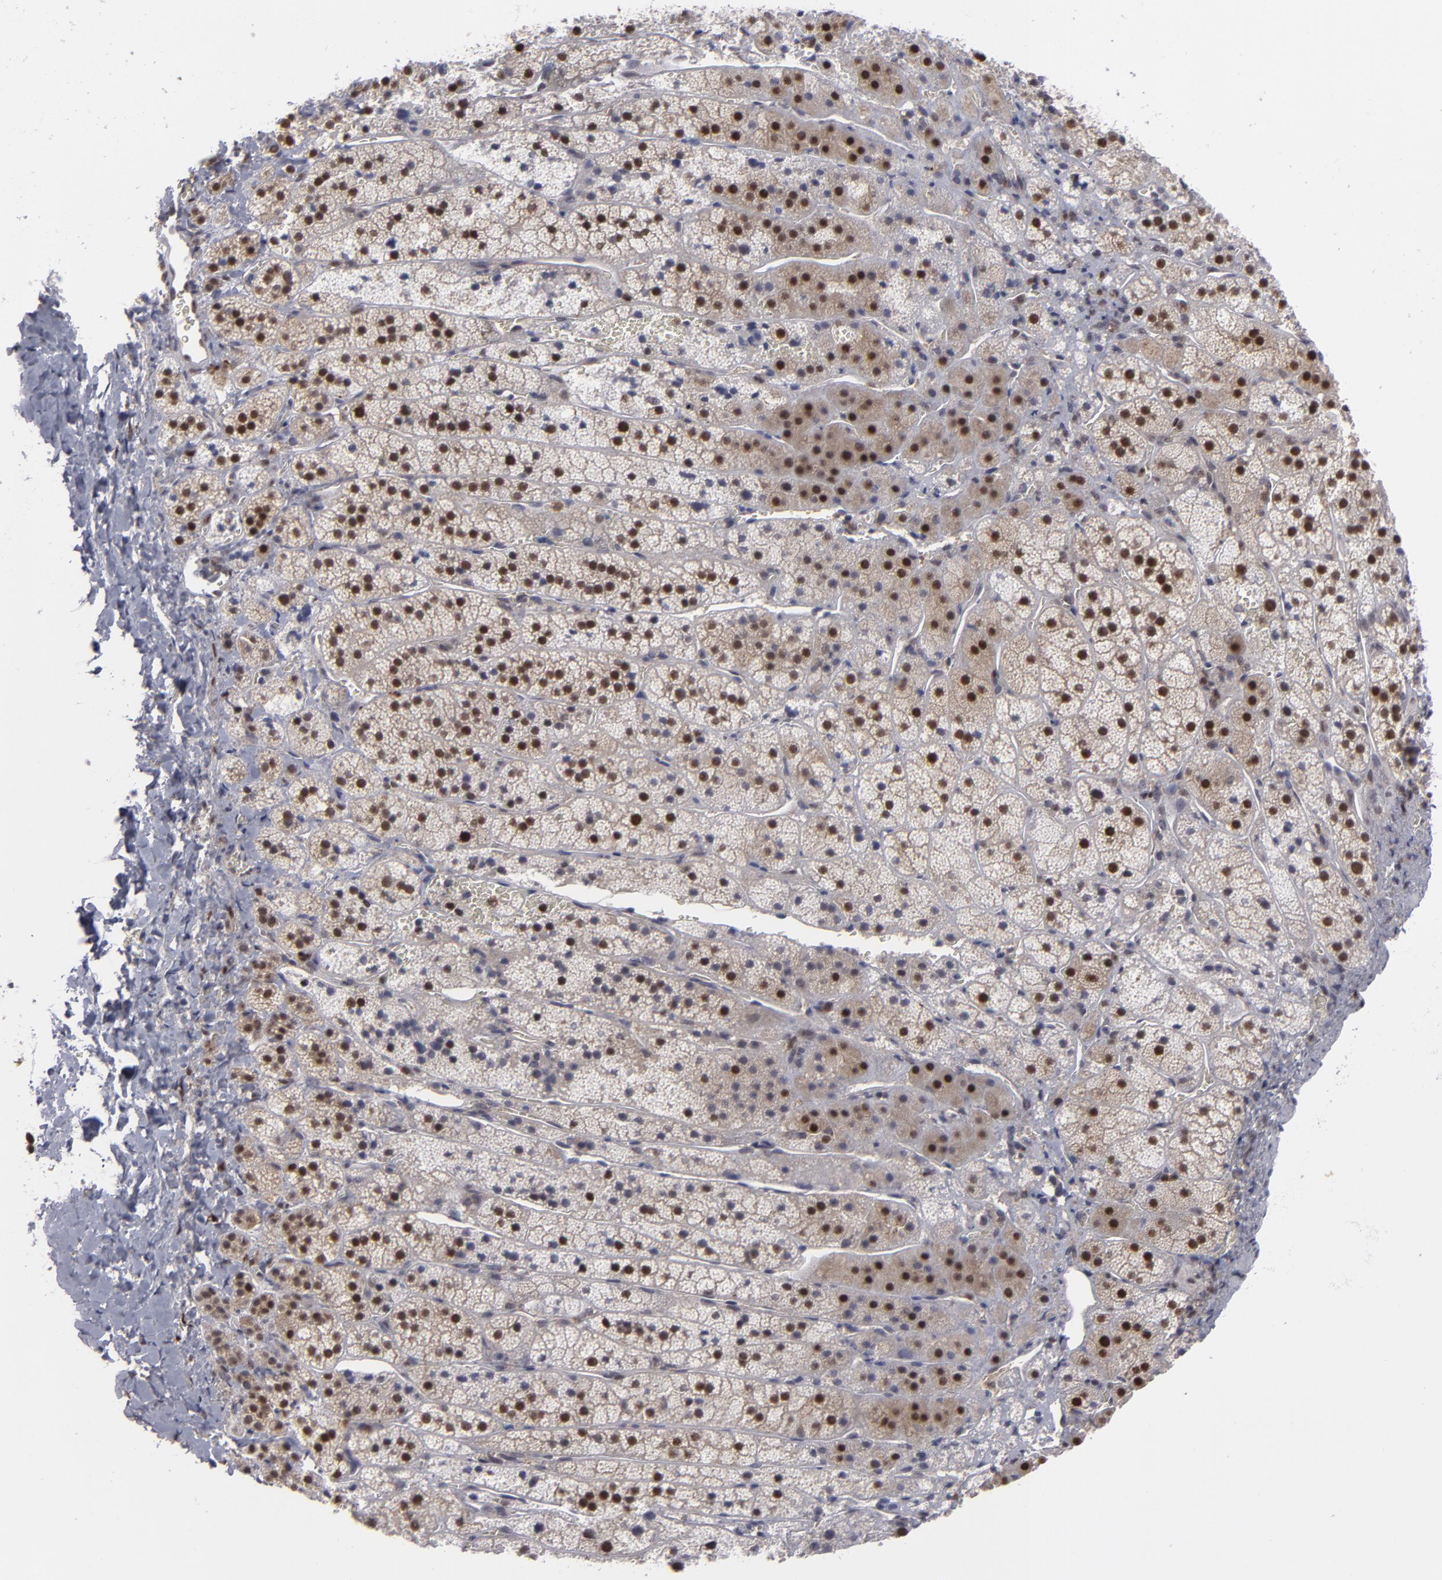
{"staining": {"intensity": "moderate", "quantity": ">75%", "location": "cytoplasmic/membranous,nuclear"}, "tissue": "adrenal gland", "cell_type": "Glandular cells", "image_type": "normal", "snomed": [{"axis": "morphology", "description": "Normal tissue, NOS"}, {"axis": "topography", "description": "Adrenal gland"}], "caption": "Brown immunohistochemical staining in benign human adrenal gland shows moderate cytoplasmic/membranous,nuclear positivity in approximately >75% of glandular cells.", "gene": "GSR", "patient": {"sex": "female", "age": 44}}